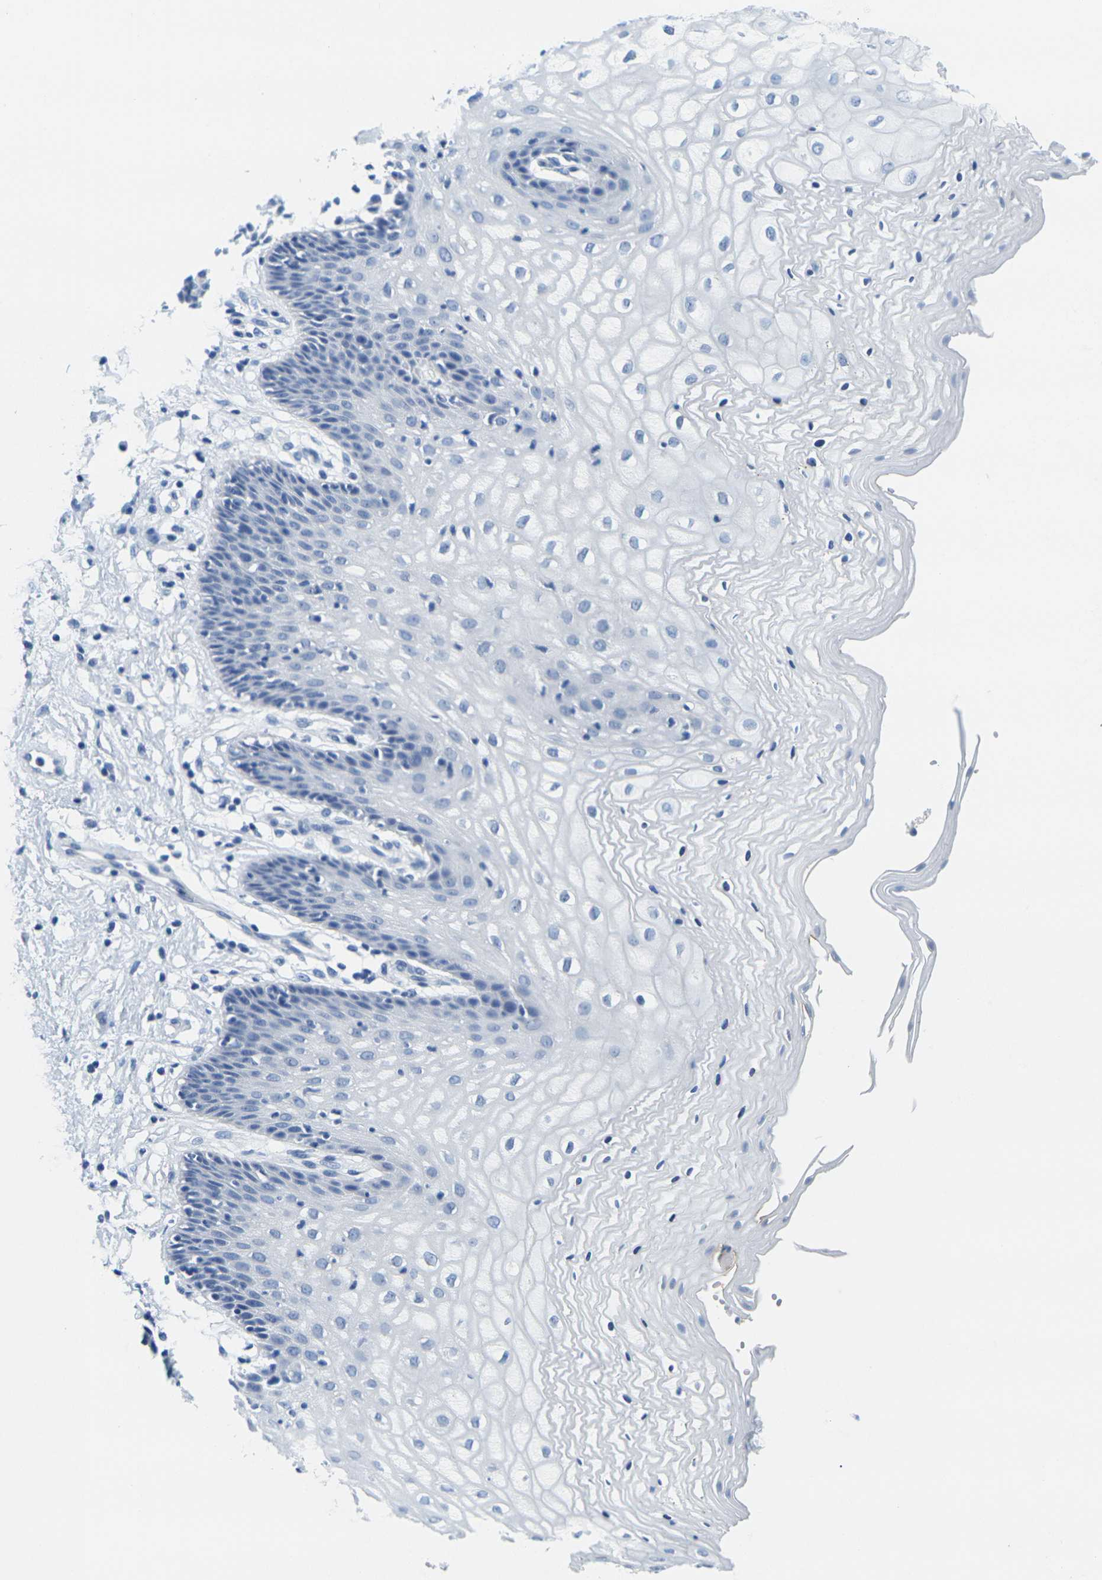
{"staining": {"intensity": "negative", "quantity": "none", "location": "none"}, "tissue": "vagina", "cell_type": "Squamous epithelial cells", "image_type": "normal", "snomed": [{"axis": "morphology", "description": "Normal tissue, NOS"}, {"axis": "topography", "description": "Vagina"}], "caption": "This is an IHC image of unremarkable vagina. There is no positivity in squamous epithelial cells.", "gene": "FAM3D", "patient": {"sex": "female", "age": 34}}